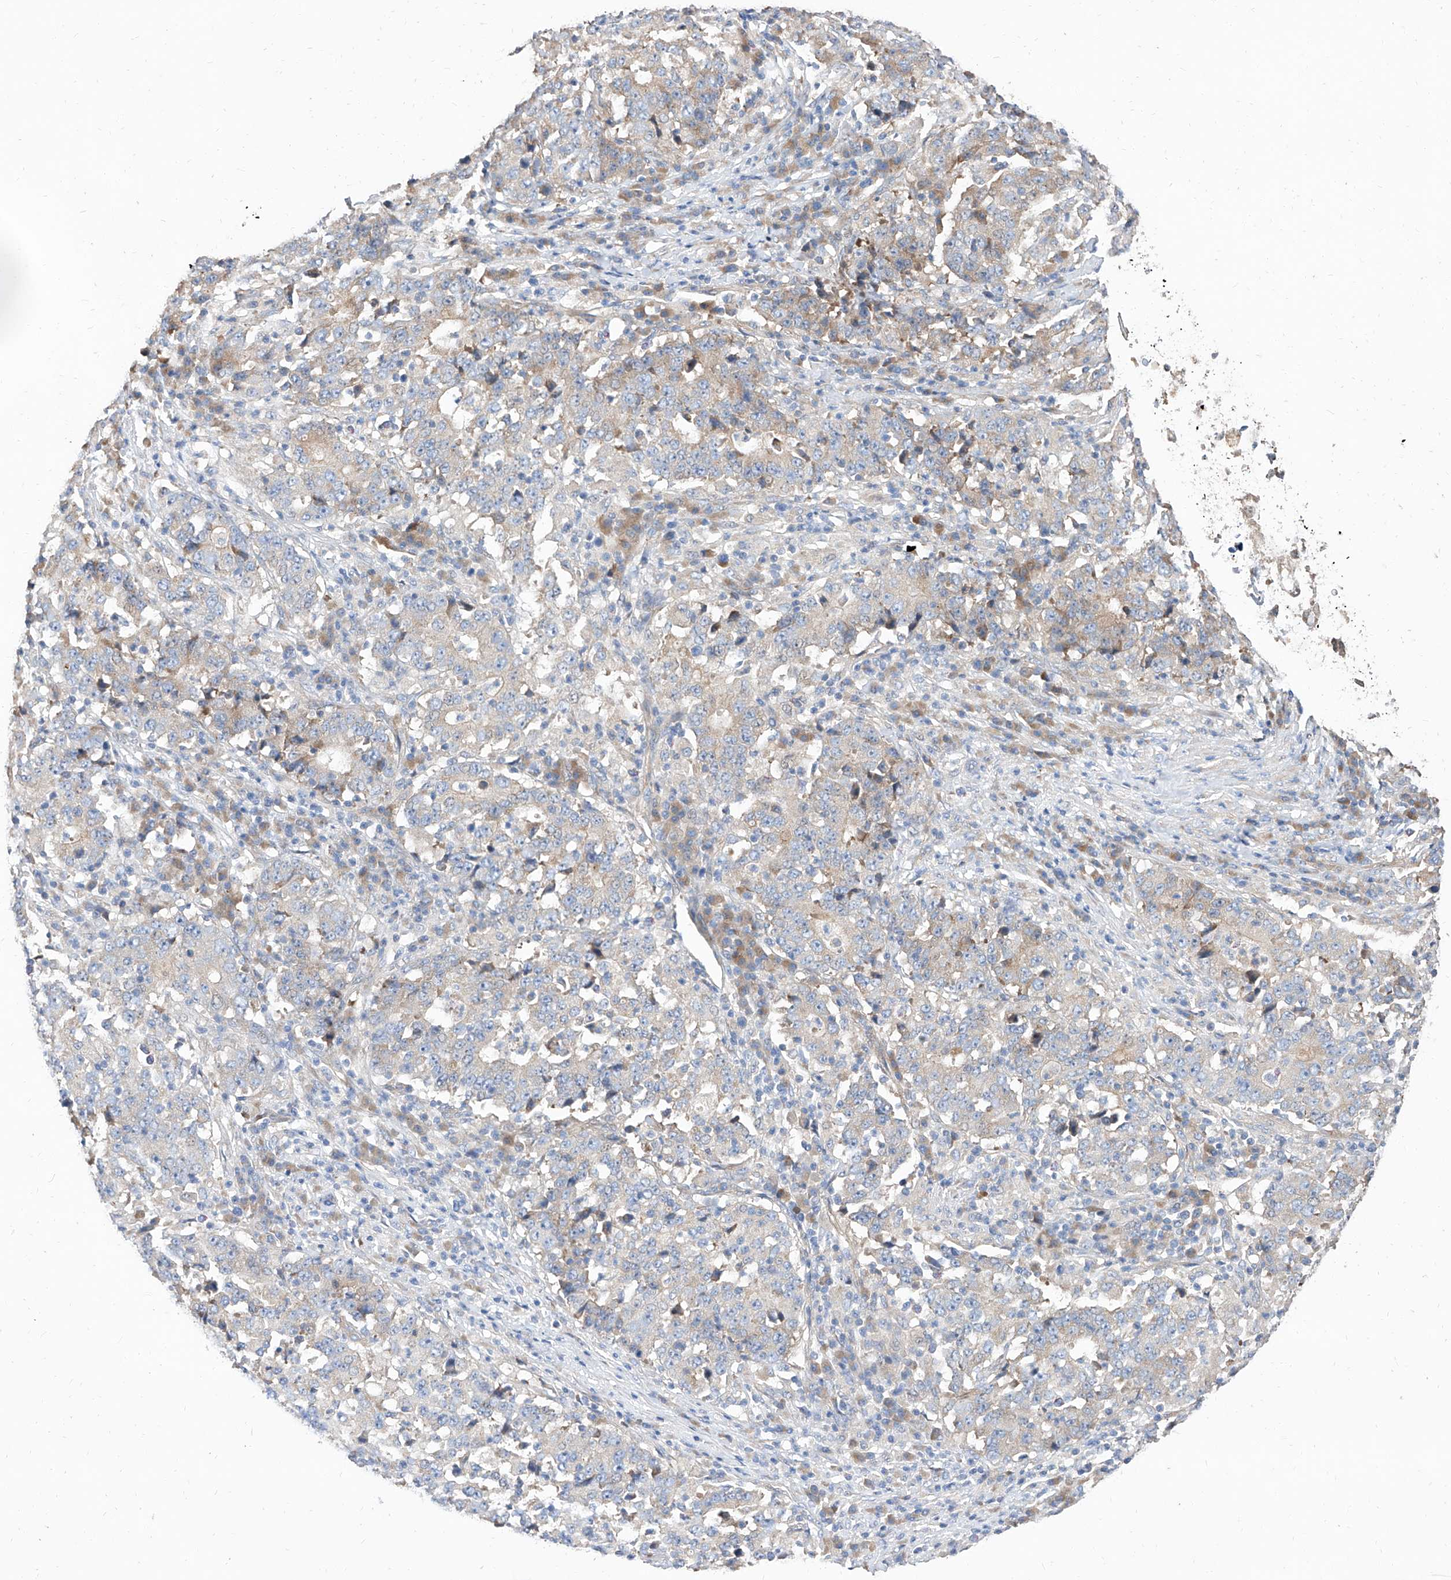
{"staining": {"intensity": "weak", "quantity": "<25%", "location": "cytoplasmic/membranous"}, "tissue": "stomach cancer", "cell_type": "Tumor cells", "image_type": "cancer", "snomed": [{"axis": "morphology", "description": "Adenocarcinoma, NOS"}, {"axis": "topography", "description": "Stomach"}], "caption": "DAB immunohistochemical staining of human adenocarcinoma (stomach) reveals no significant staining in tumor cells. (DAB immunohistochemistry with hematoxylin counter stain).", "gene": "DIRAS3", "patient": {"sex": "male", "age": 59}}